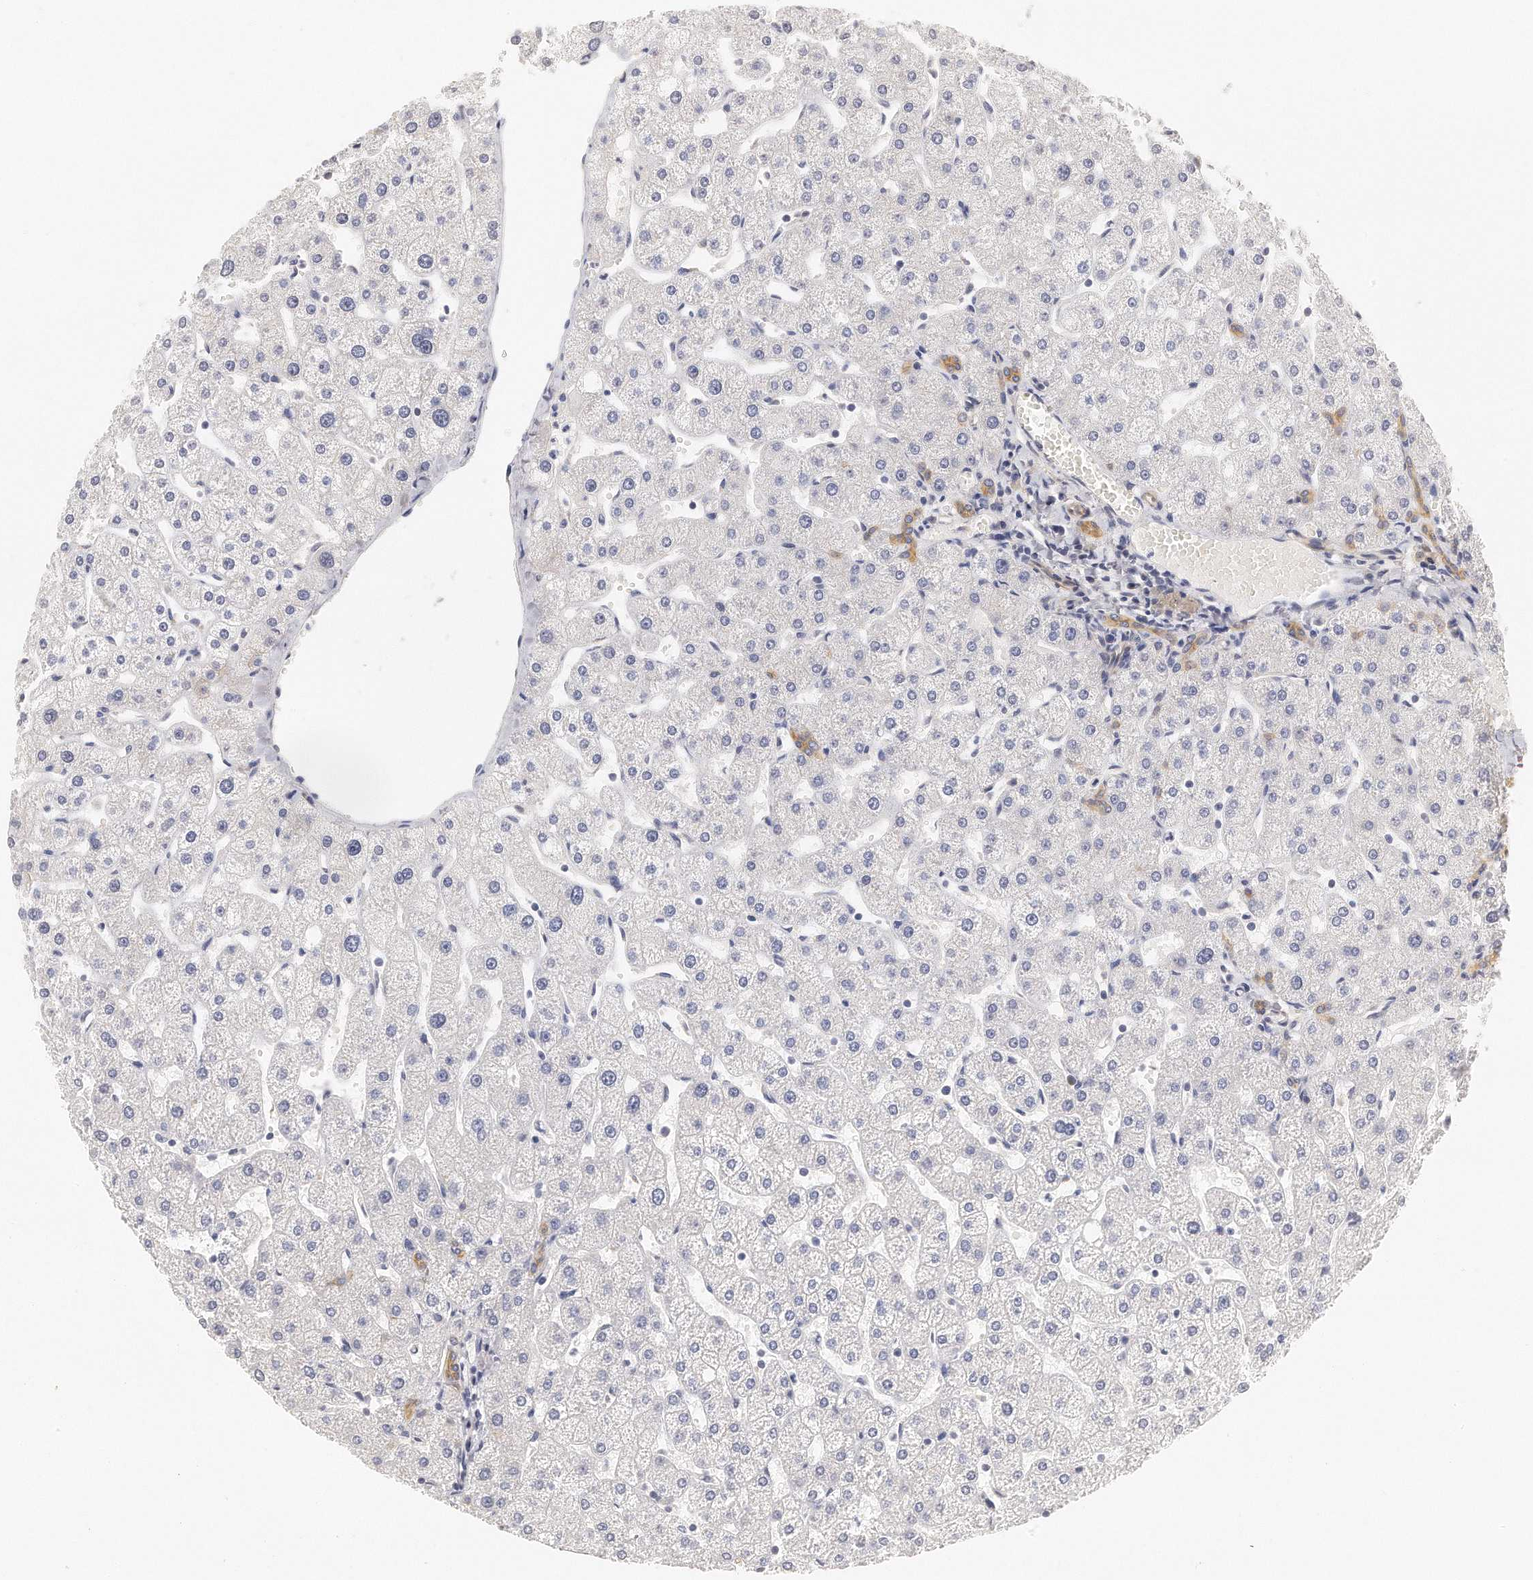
{"staining": {"intensity": "moderate", "quantity": ">75%", "location": "cytoplasmic/membranous"}, "tissue": "liver", "cell_type": "Cholangiocytes", "image_type": "normal", "snomed": [{"axis": "morphology", "description": "Normal tissue, NOS"}, {"axis": "topography", "description": "Liver"}], "caption": "About >75% of cholangiocytes in normal liver show moderate cytoplasmic/membranous protein staining as visualized by brown immunohistochemical staining.", "gene": "CHST7", "patient": {"sex": "male", "age": 67}}